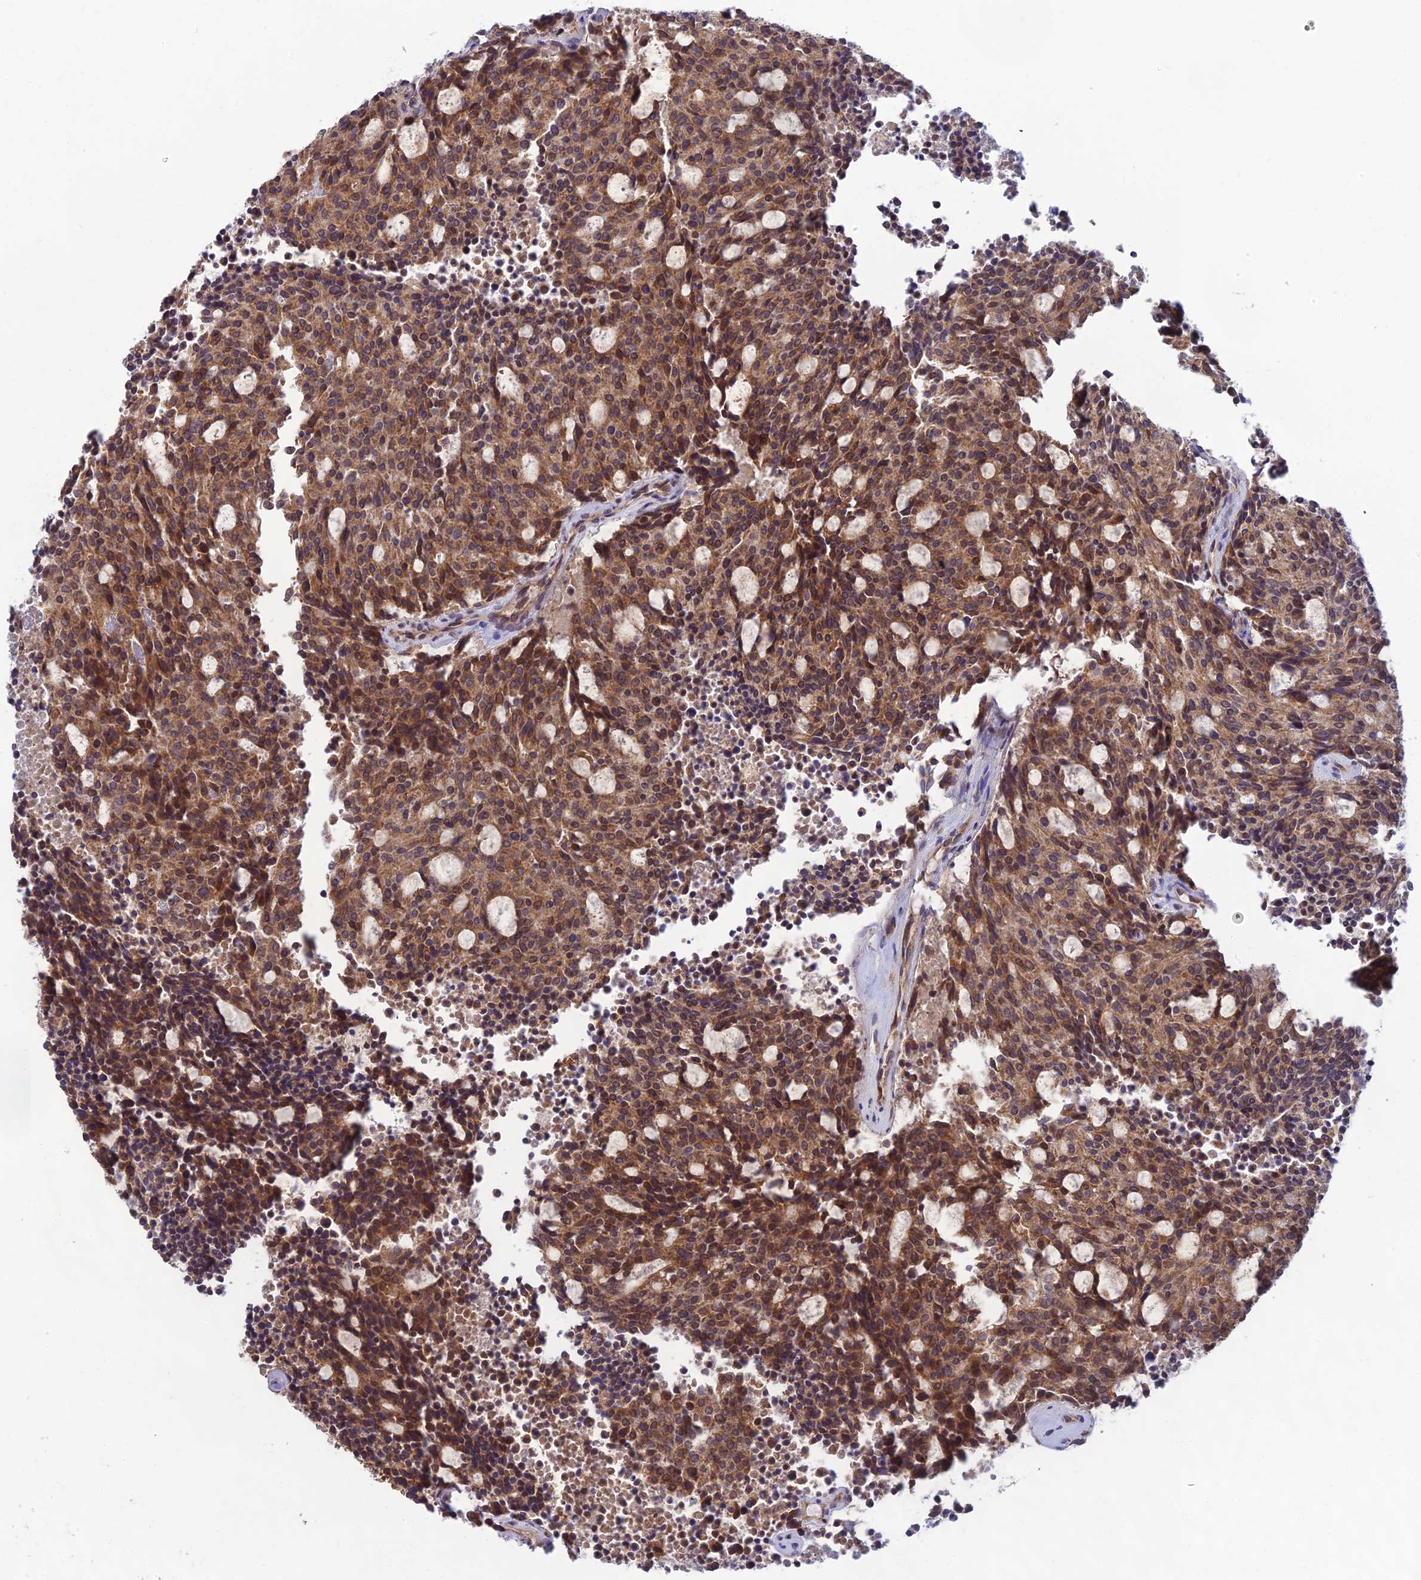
{"staining": {"intensity": "moderate", "quantity": ">75%", "location": "cytoplasmic/membranous"}, "tissue": "carcinoid", "cell_type": "Tumor cells", "image_type": "cancer", "snomed": [{"axis": "morphology", "description": "Carcinoid, malignant, NOS"}, {"axis": "topography", "description": "Pancreas"}], "caption": "Human carcinoid (malignant) stained for a protein (brown) reveals moderate cytoplasmic/membranous positive staining in about >75% of tumor cells.", "gene": "MRNIP", "patient": {"sex": "female", "age": 54}}